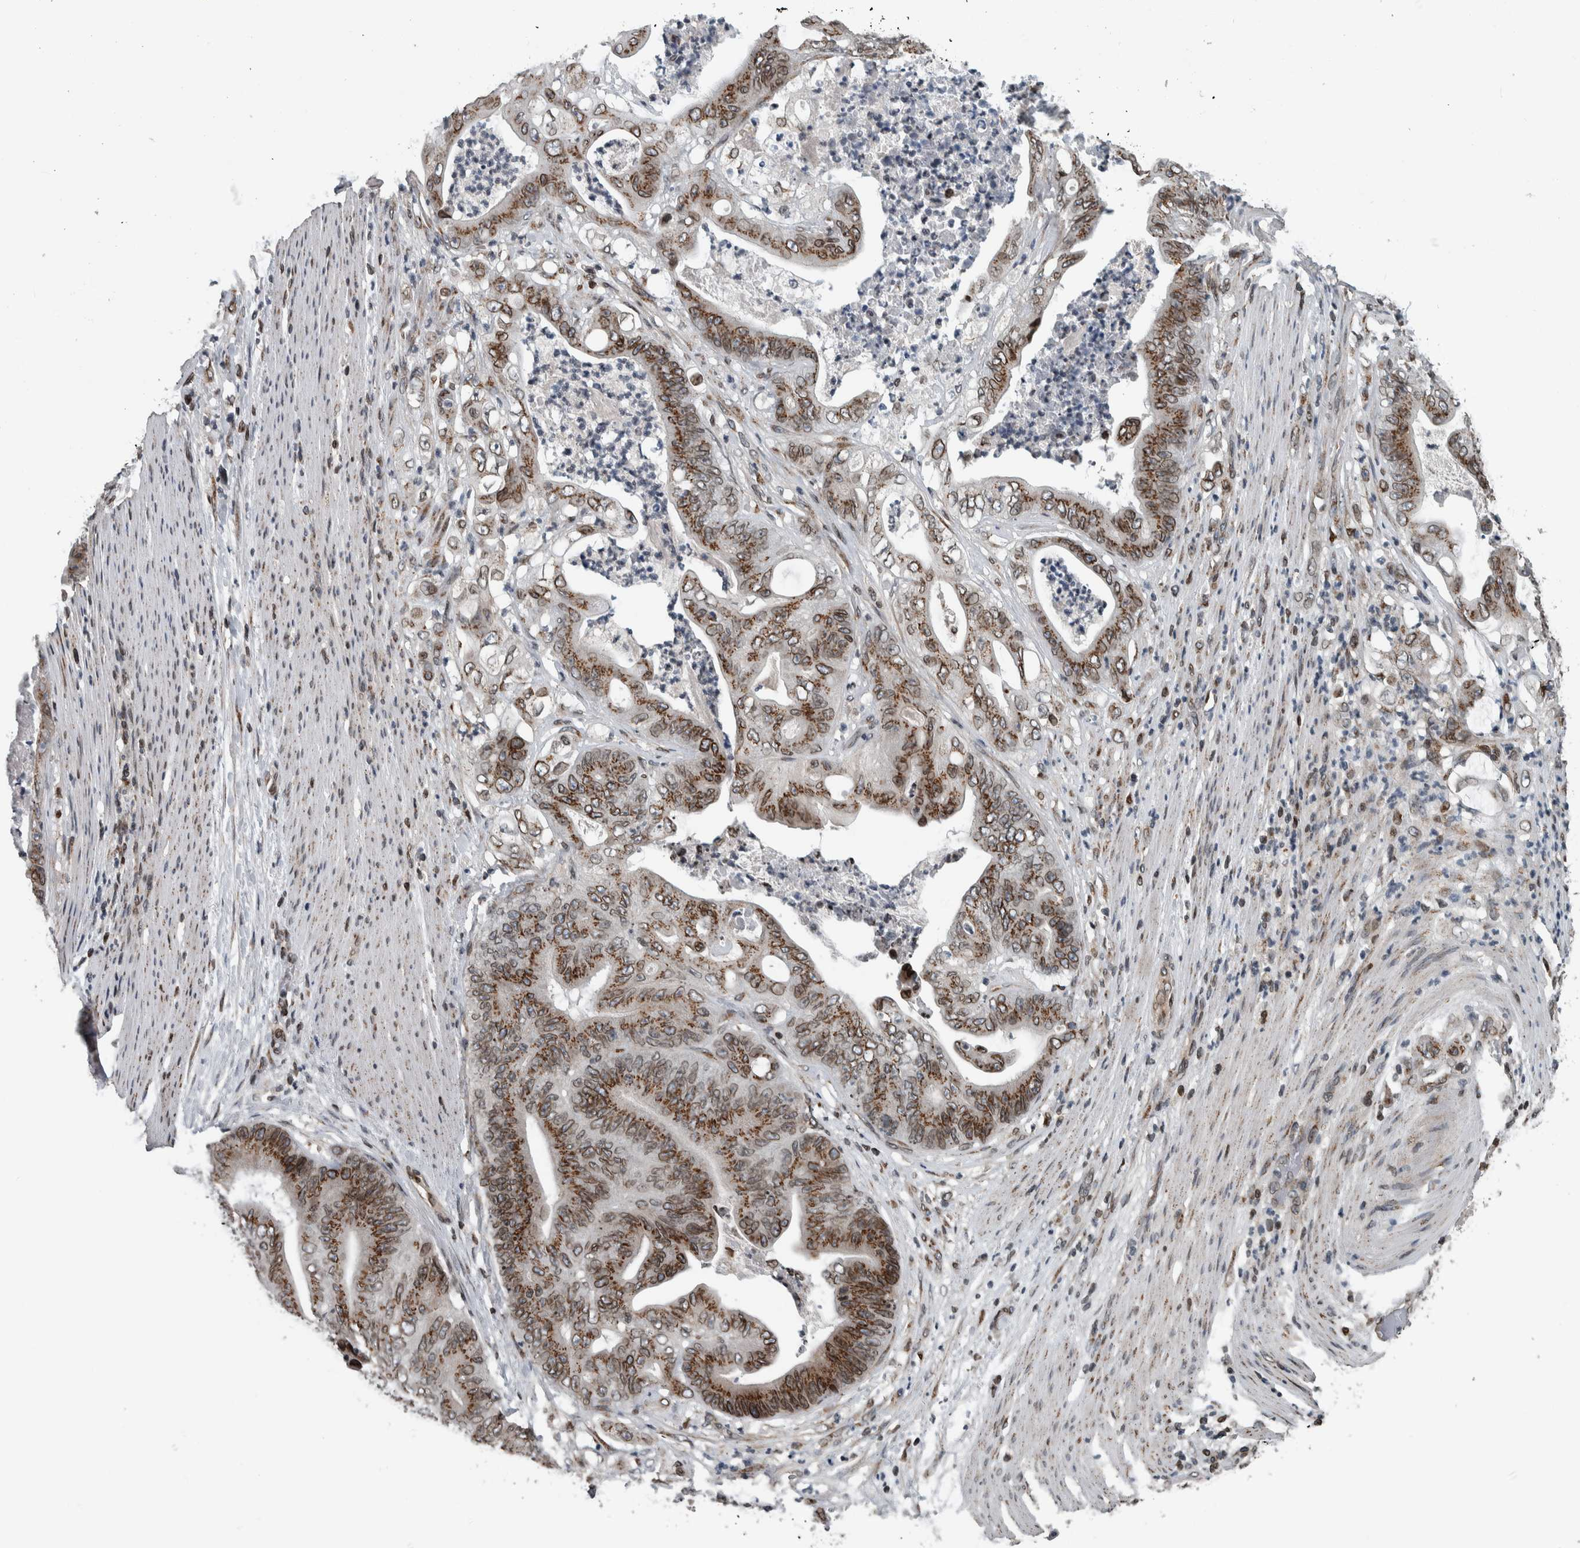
{"staining": {"intensity": "moderate", "quantity": ">75%", "location": "cytoplasmic/membranous"}, "tissue": "stomach cancer", "cell_type": "Tumor cells", "image_type": "cancer", "snomed": [{"axis": "morphology", "description": "Adenocarcinoma, NOS"}, {"axis": "topography", "description": "Stomach"}], "caption": "Moderate cytoplasmic/membranous positivity is seen in approximately >75% of tumor cells in adenocarcinoma (stomach).", "gene": "FAM135B", "patient": {"sex": "female", "age": 73}}